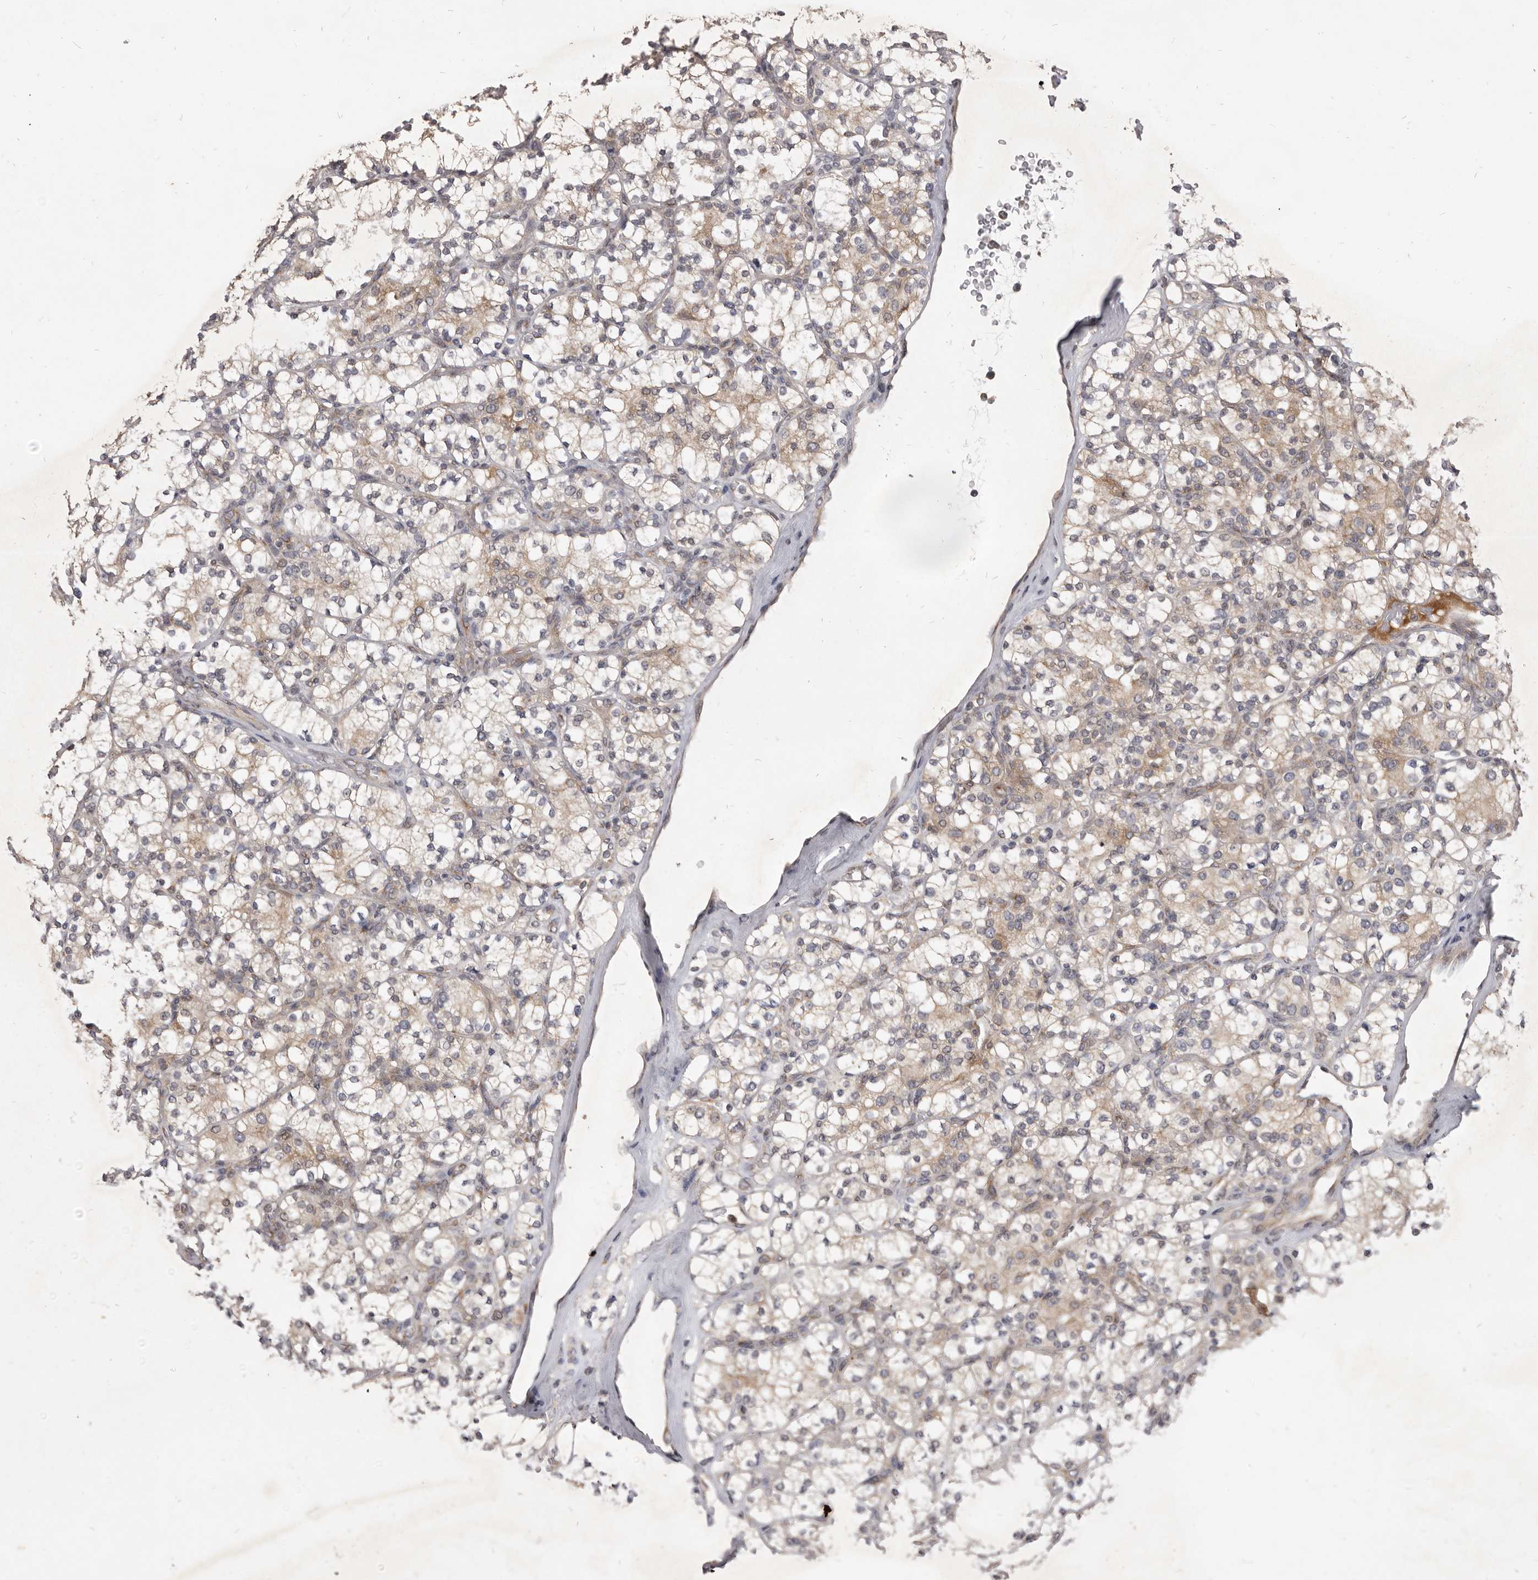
{"staining": {"intensity": "weak", "quantity": ">75%", "location": "cytoplasmic/membranous"}, "tissue": "renal cancer", "cell_type": "Tumor cells", "image_type": "cancer", "snomed": [{"axis": "morphology", "description": "Adenocarcinoma, NOS"}, {"axis": "topography", "description": "Kidney"}], "caption": "A high-resolution image shows immunohistochemistry staining of renal adenocarcinoma, which demonstrates weak cytoplasmic/membranous positivity in about >75% of tumor cells.", "gene": "TBC1D8B", "patient": {"sex": "male", "age": 77}}